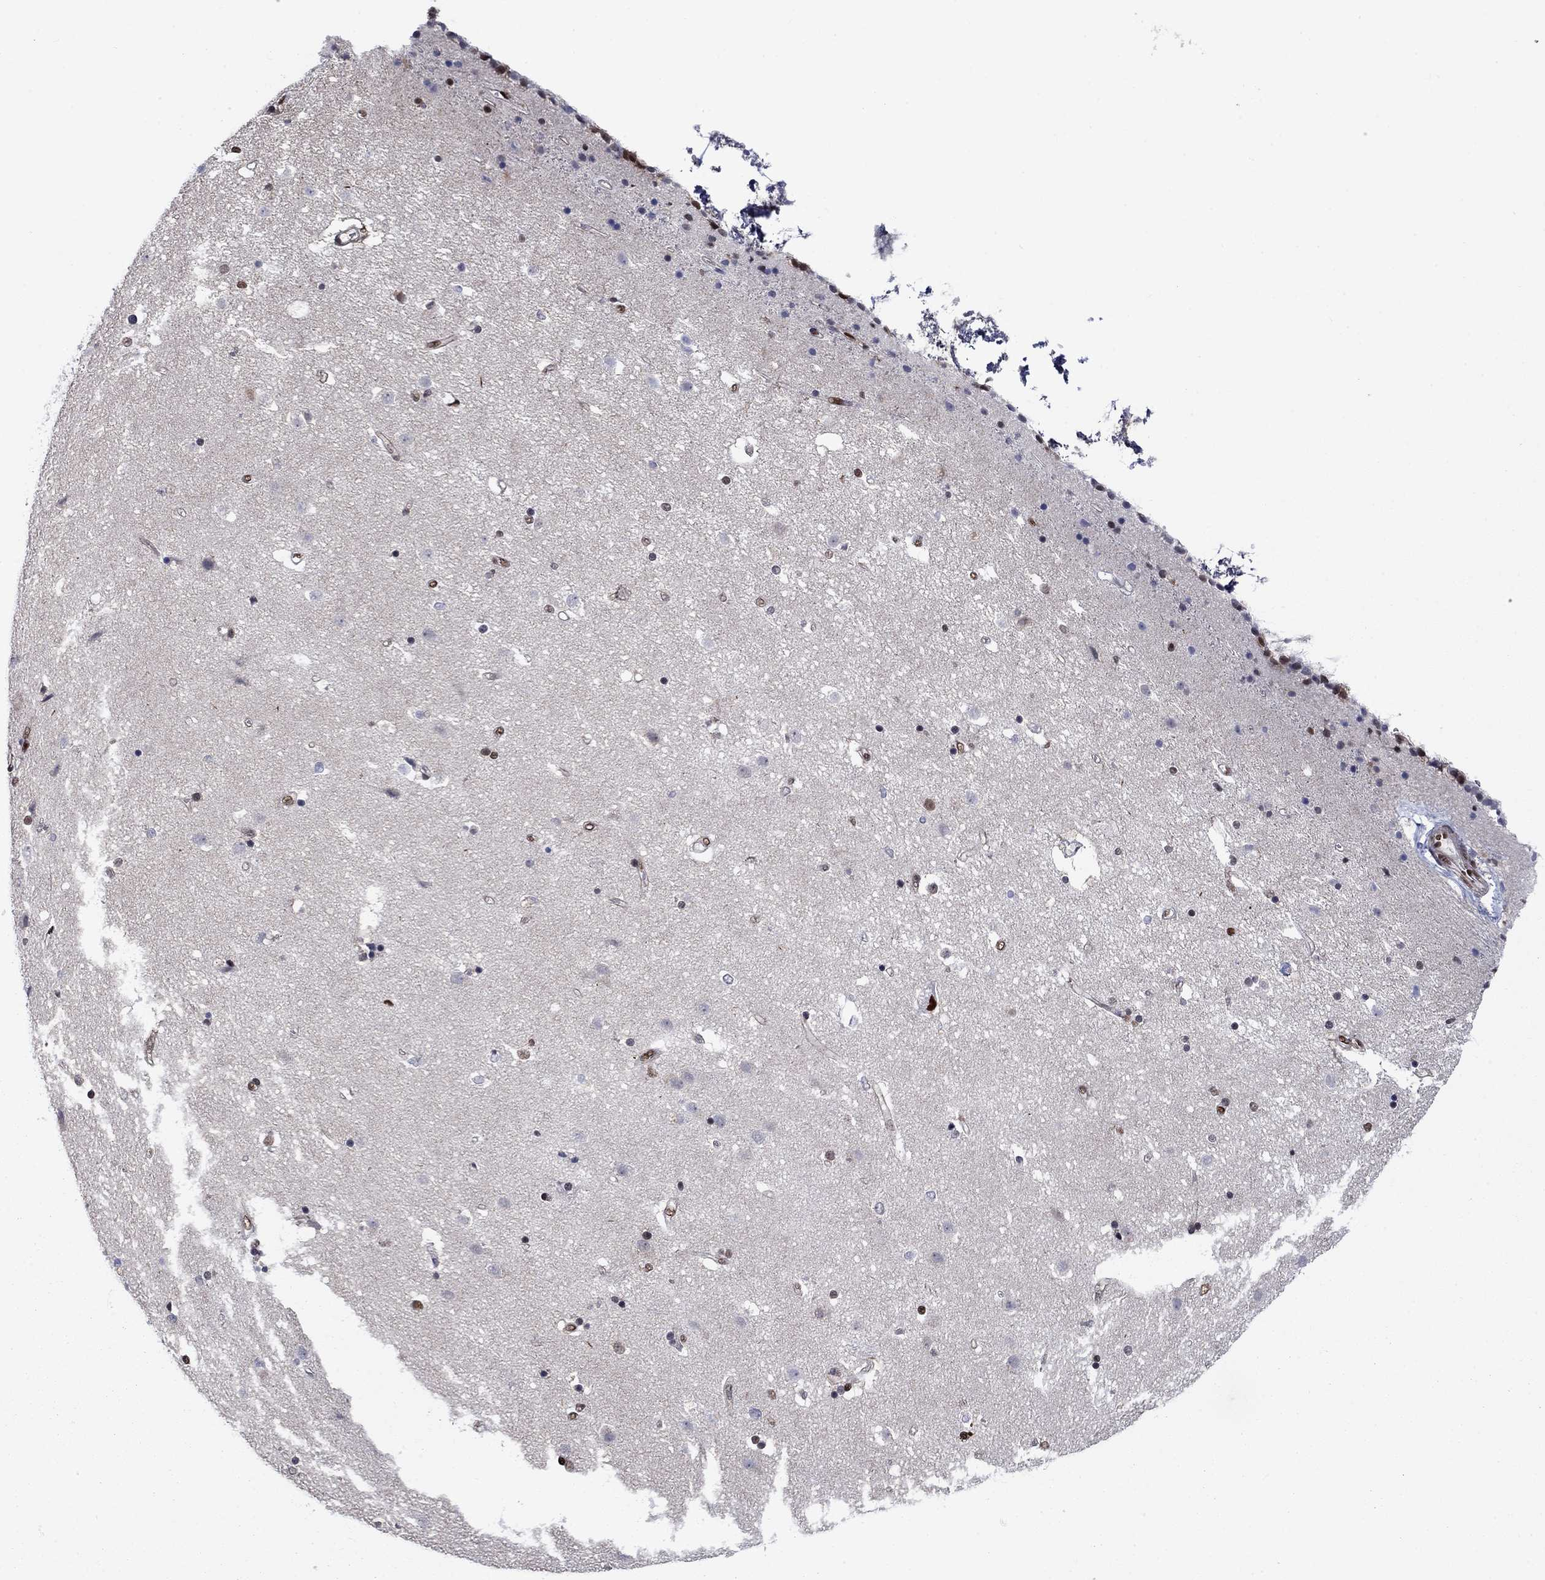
{"staining": {"intensity": "strong", "quantity": "<25%", "location": "nuclear"}, "tissue": "caudate", "cell_type": "Glial cells", "image_type": "normal", "snomed": [{"axis": "morphology", "description": "Normal tissue, NOS"}, {"axis": "topography", "description": "Lateral ventricle wall"}], "caption": "Strong nuclear staining is identified in approximately <25% of glial cells in normal caudate.", "gene": "RPRD1B", "patient": {"sex": "female", "age": 71}}